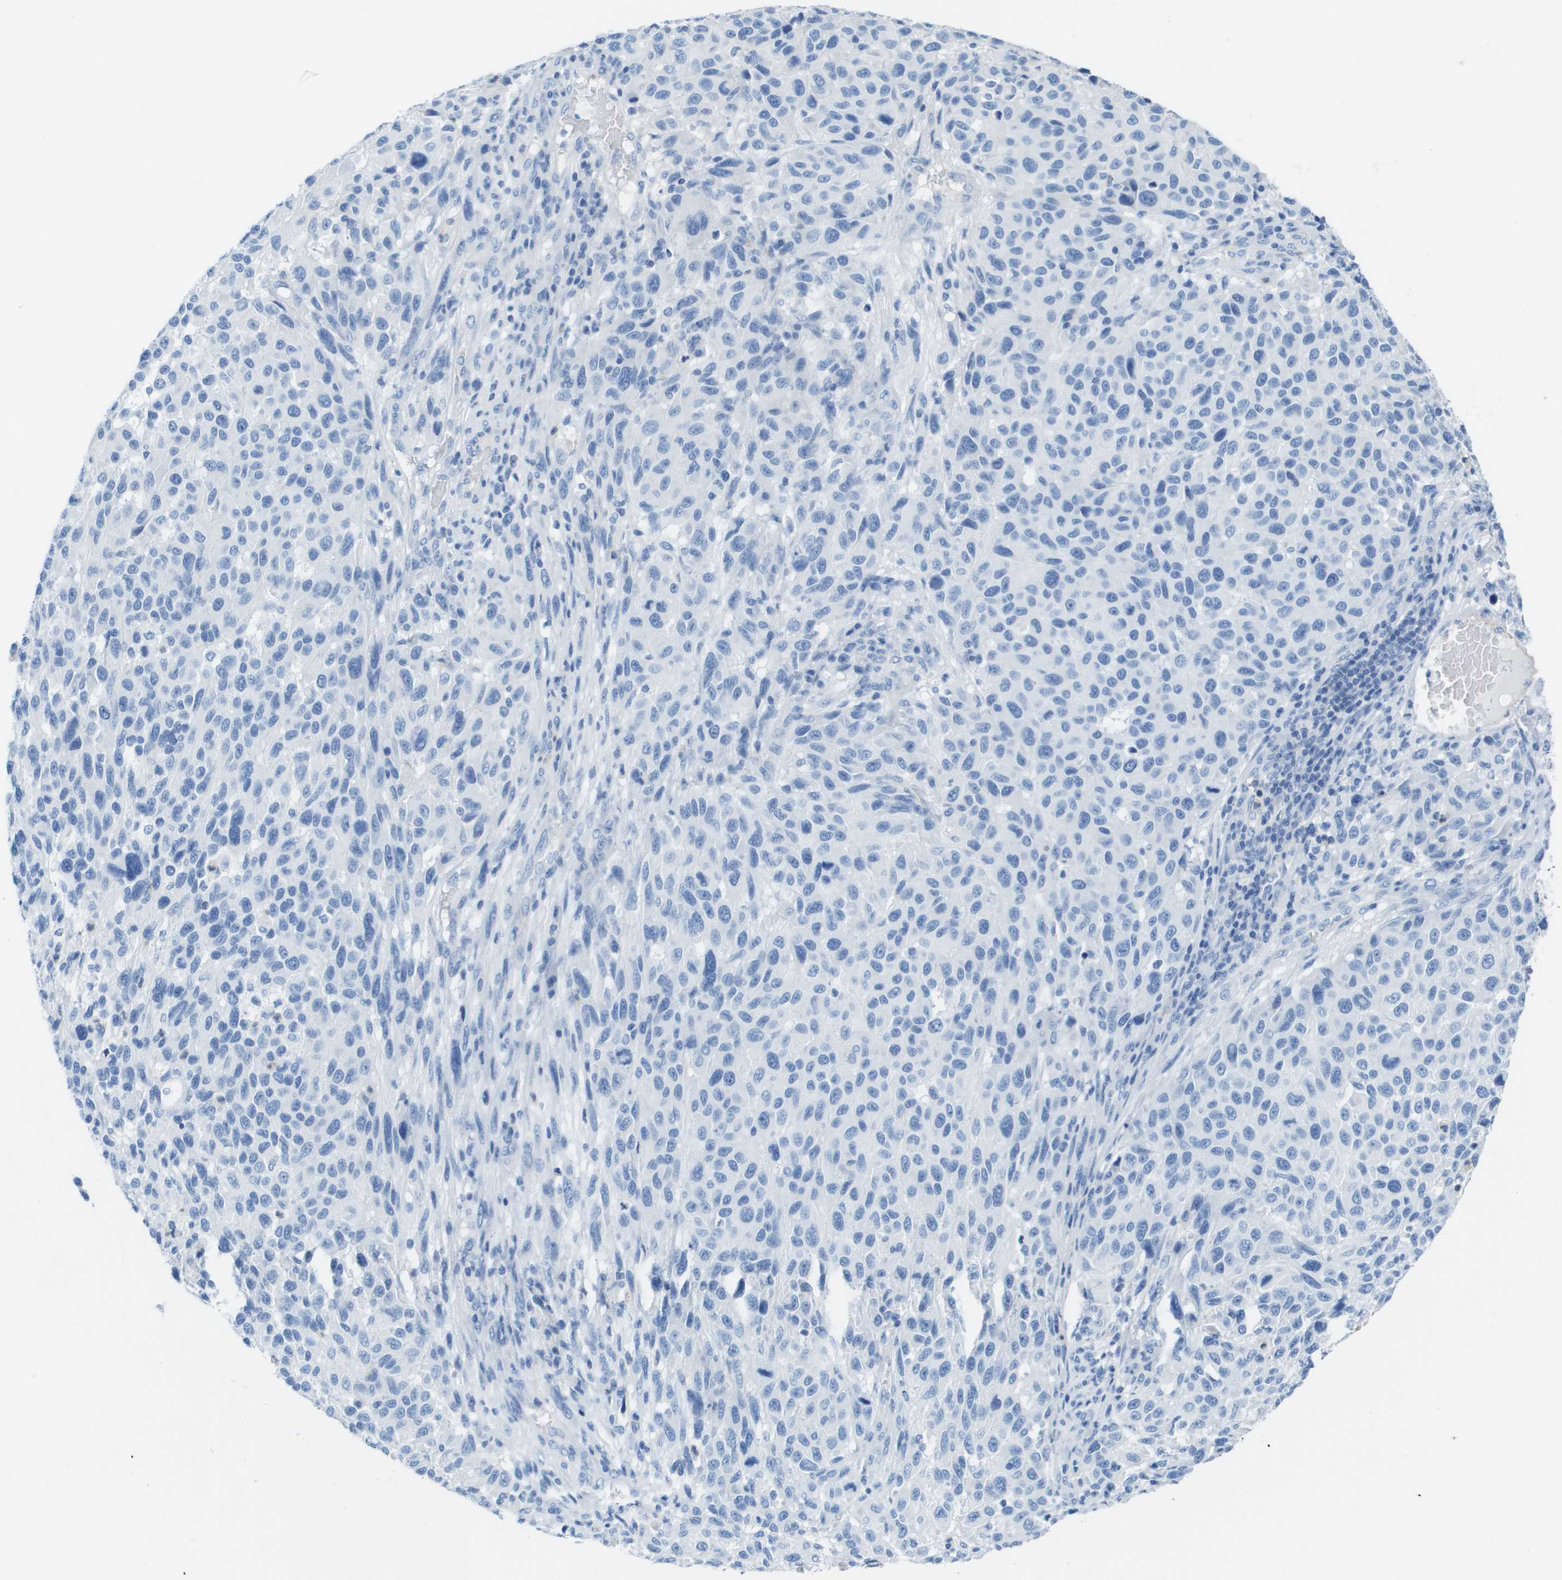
{"staining": {"intensity": "negative", "quantity": "none", "location": "none"}, "tissue": "melanoma", "cell_type": "Tumor cells", "image_type": "cancer", "snomed": [{"axis": "morphology", "description": "Malignant melanoma, Metastatic site"}, {"axis": "topography", "description": "Lymph node"}], "caption": "An IHC image of malignant melanoma (metastatic site) is shown. There is no staining in tumor cells of malignant melanoma (metastatic site).", "gene": "CD46", "patient": {"sex": "male", "age": 61}}